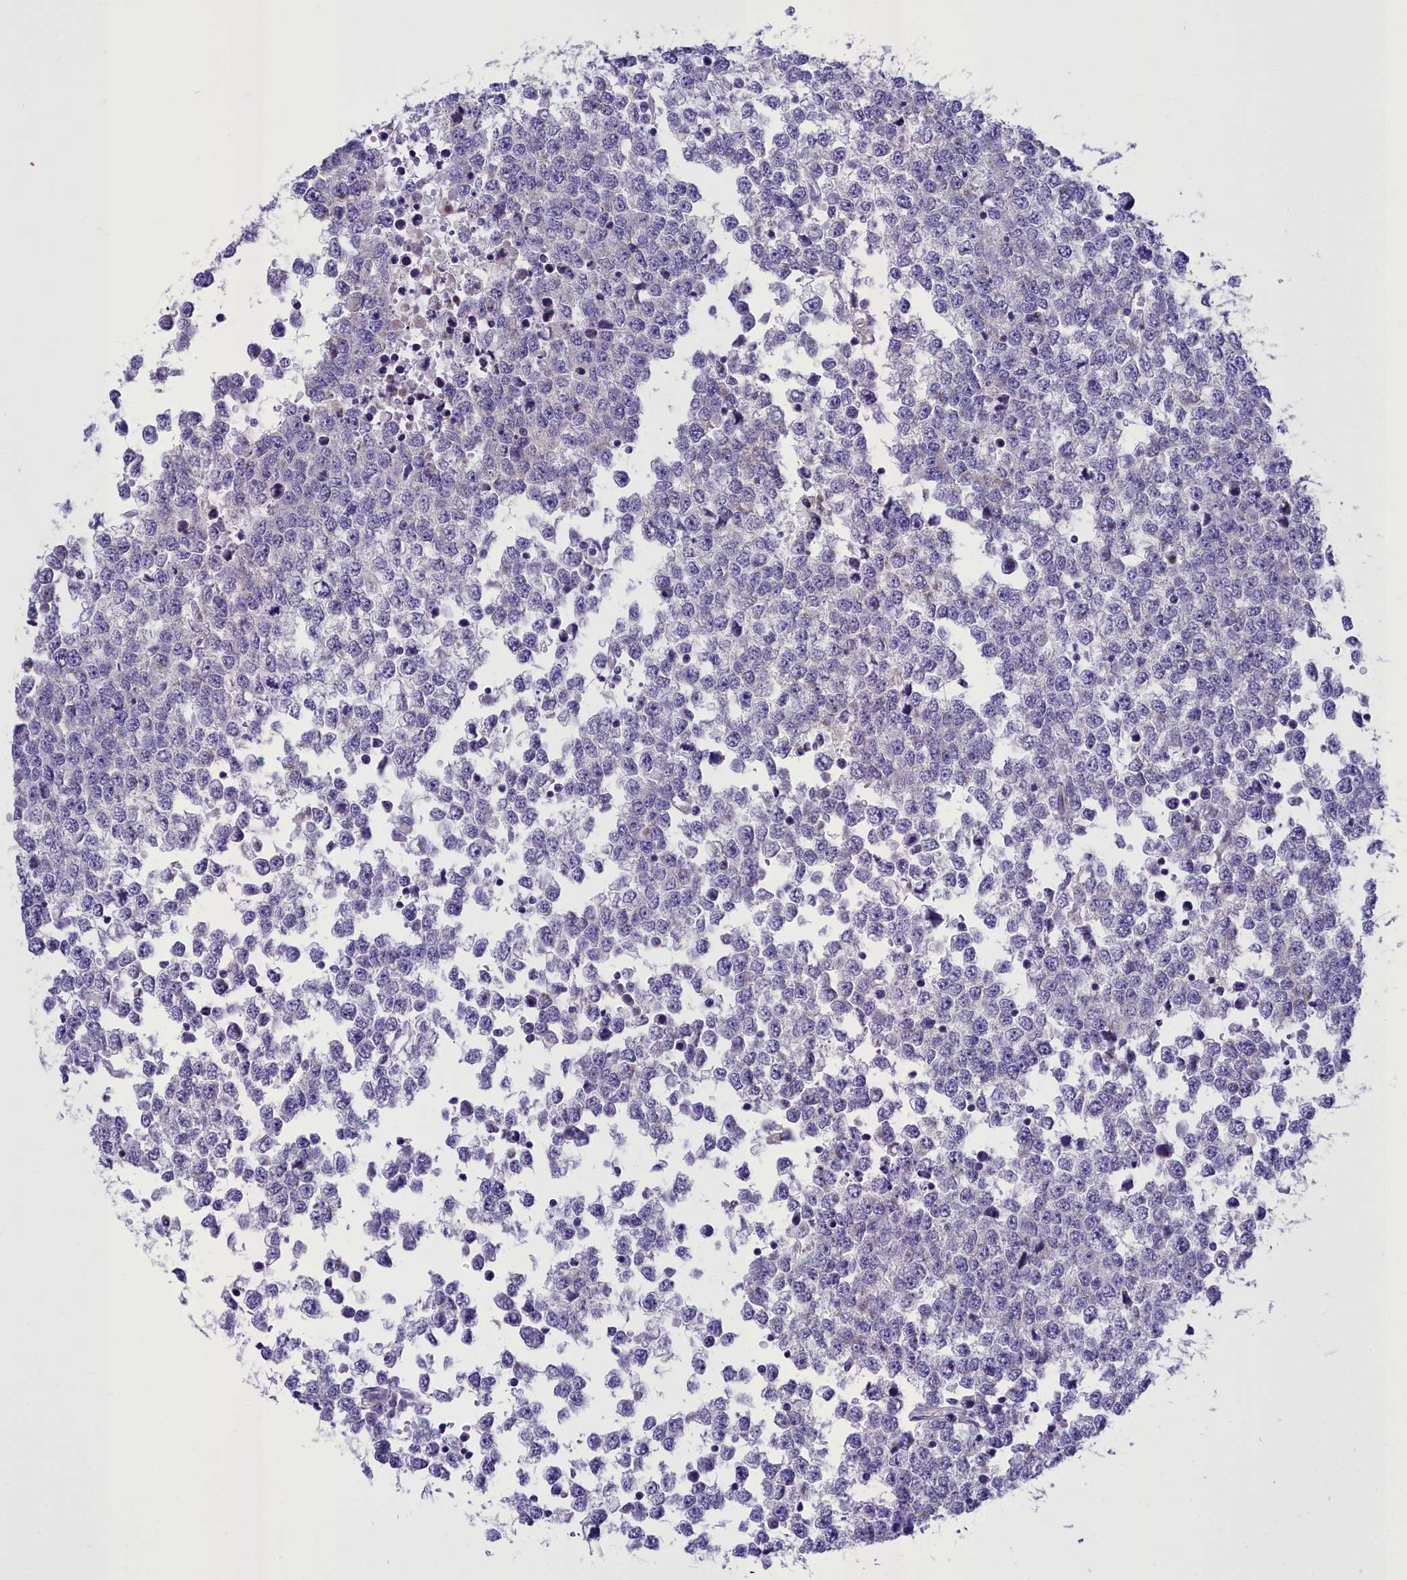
{"staining": {"intensity": "negative", "quantity": "none", "location": "none"}, "tissue": "testis cancer", "cell_type": "Tumor cells", "image_type": "cancer", "snomed": [{"axis": "morphology", "description": "Seminoma, NOS"}, {"axis": "topography", "description": "Testis"}], "caption": "Immunohistochemical staining of testis cancer (seminoma) shows no significant positivity in tumor cells.", "gene": "GFRA1", "patient": {"sex": "male", "age": 65}}